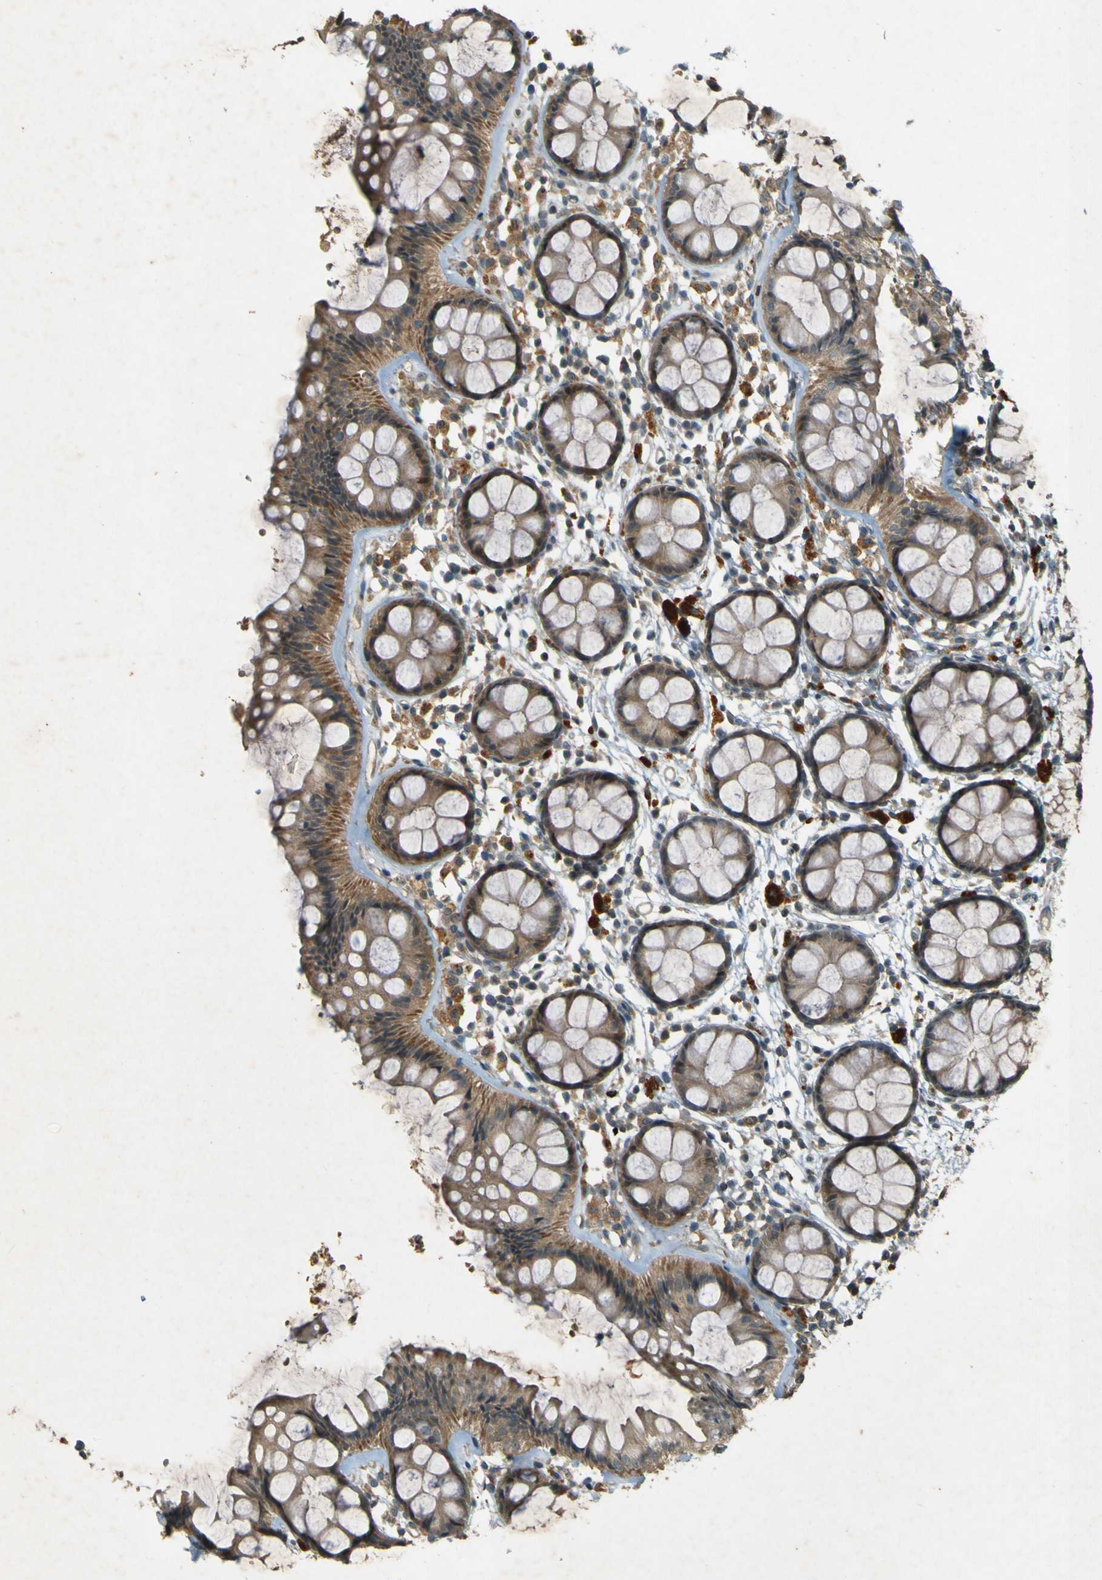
{"staining": {"intensity": "weak", "quantity": ">75%", "location": "cytoplasmic/membranous,nuclear"}, "tissue": "rectum", "cell_type": "Glandular cells", "image_type": "normal", "snomed": [{"axis": "morphology", "description": "Normal tissue, NOS"}, {"axis": "topography", "description": "Rectum"}], "caption": "Glandular cells demonstrate low levels of weak cytoplasmic/membranous,nuclear positivity in approximately >75% of cells in unremarkable rectum.", "gene": "MPDZ", "patient": {"sex": "female", "age": 66}}